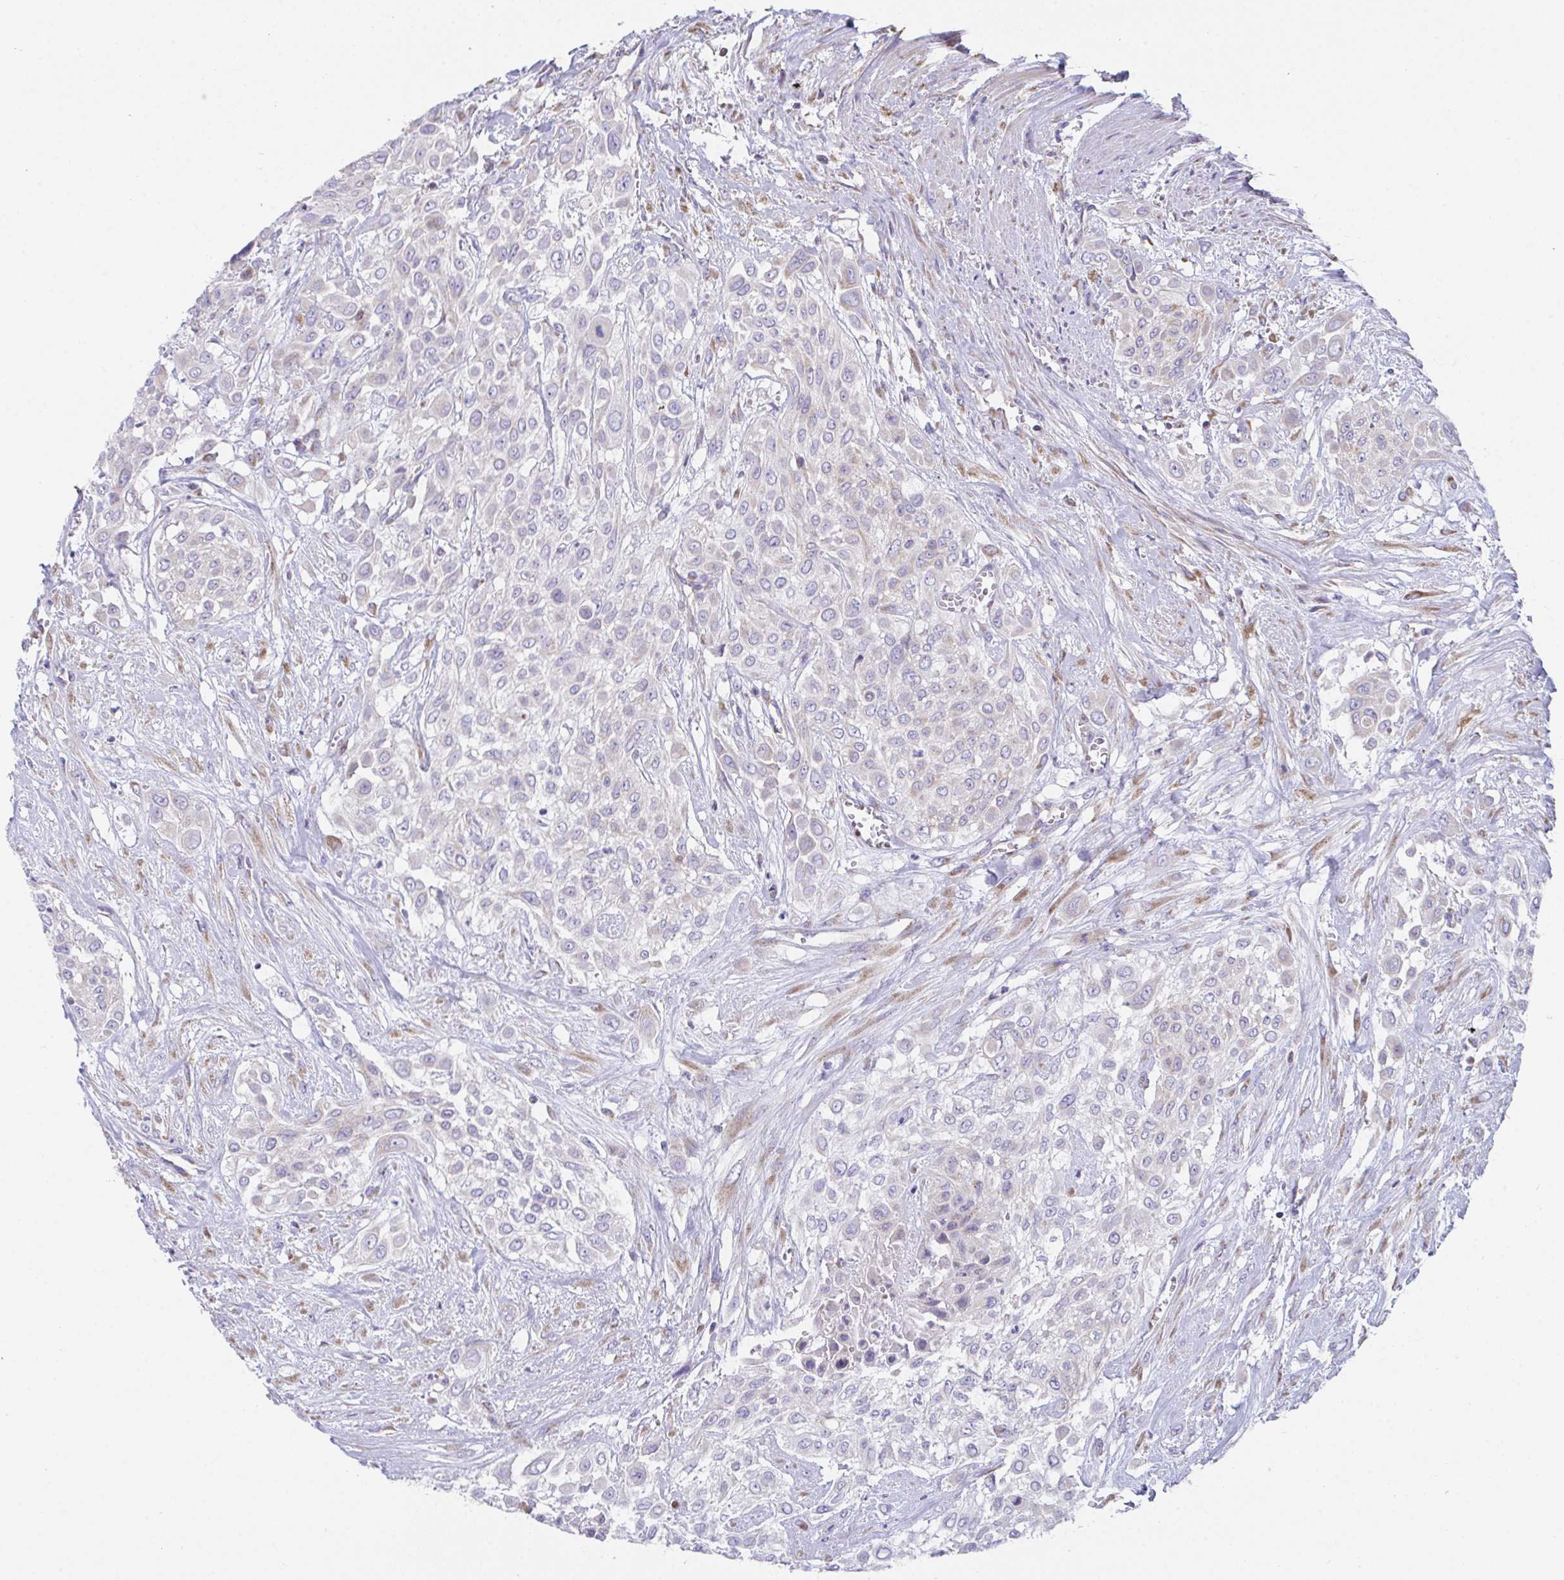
{"staining": {"intensity": "negative", "quantity": "none", "location": "none"}, "tissue": "urothelial cancer", "cell_type": "Tumor cells", "image_type": "cancer", "snomed": [{"axis": "morphology", "description": "Urothelial carcinoma, High grade"}, {"axis": "topography", "description": "Urinary bladder"}], "caption": "An immunohistochemistry photomicrograph of urothelial carcinoma (high-grade) is shown. There is no staining in tumor cells of urothelial carcinoma (high-grade).", "gene": "MIA3", "patient": {"sex": "male", "age": 57}}